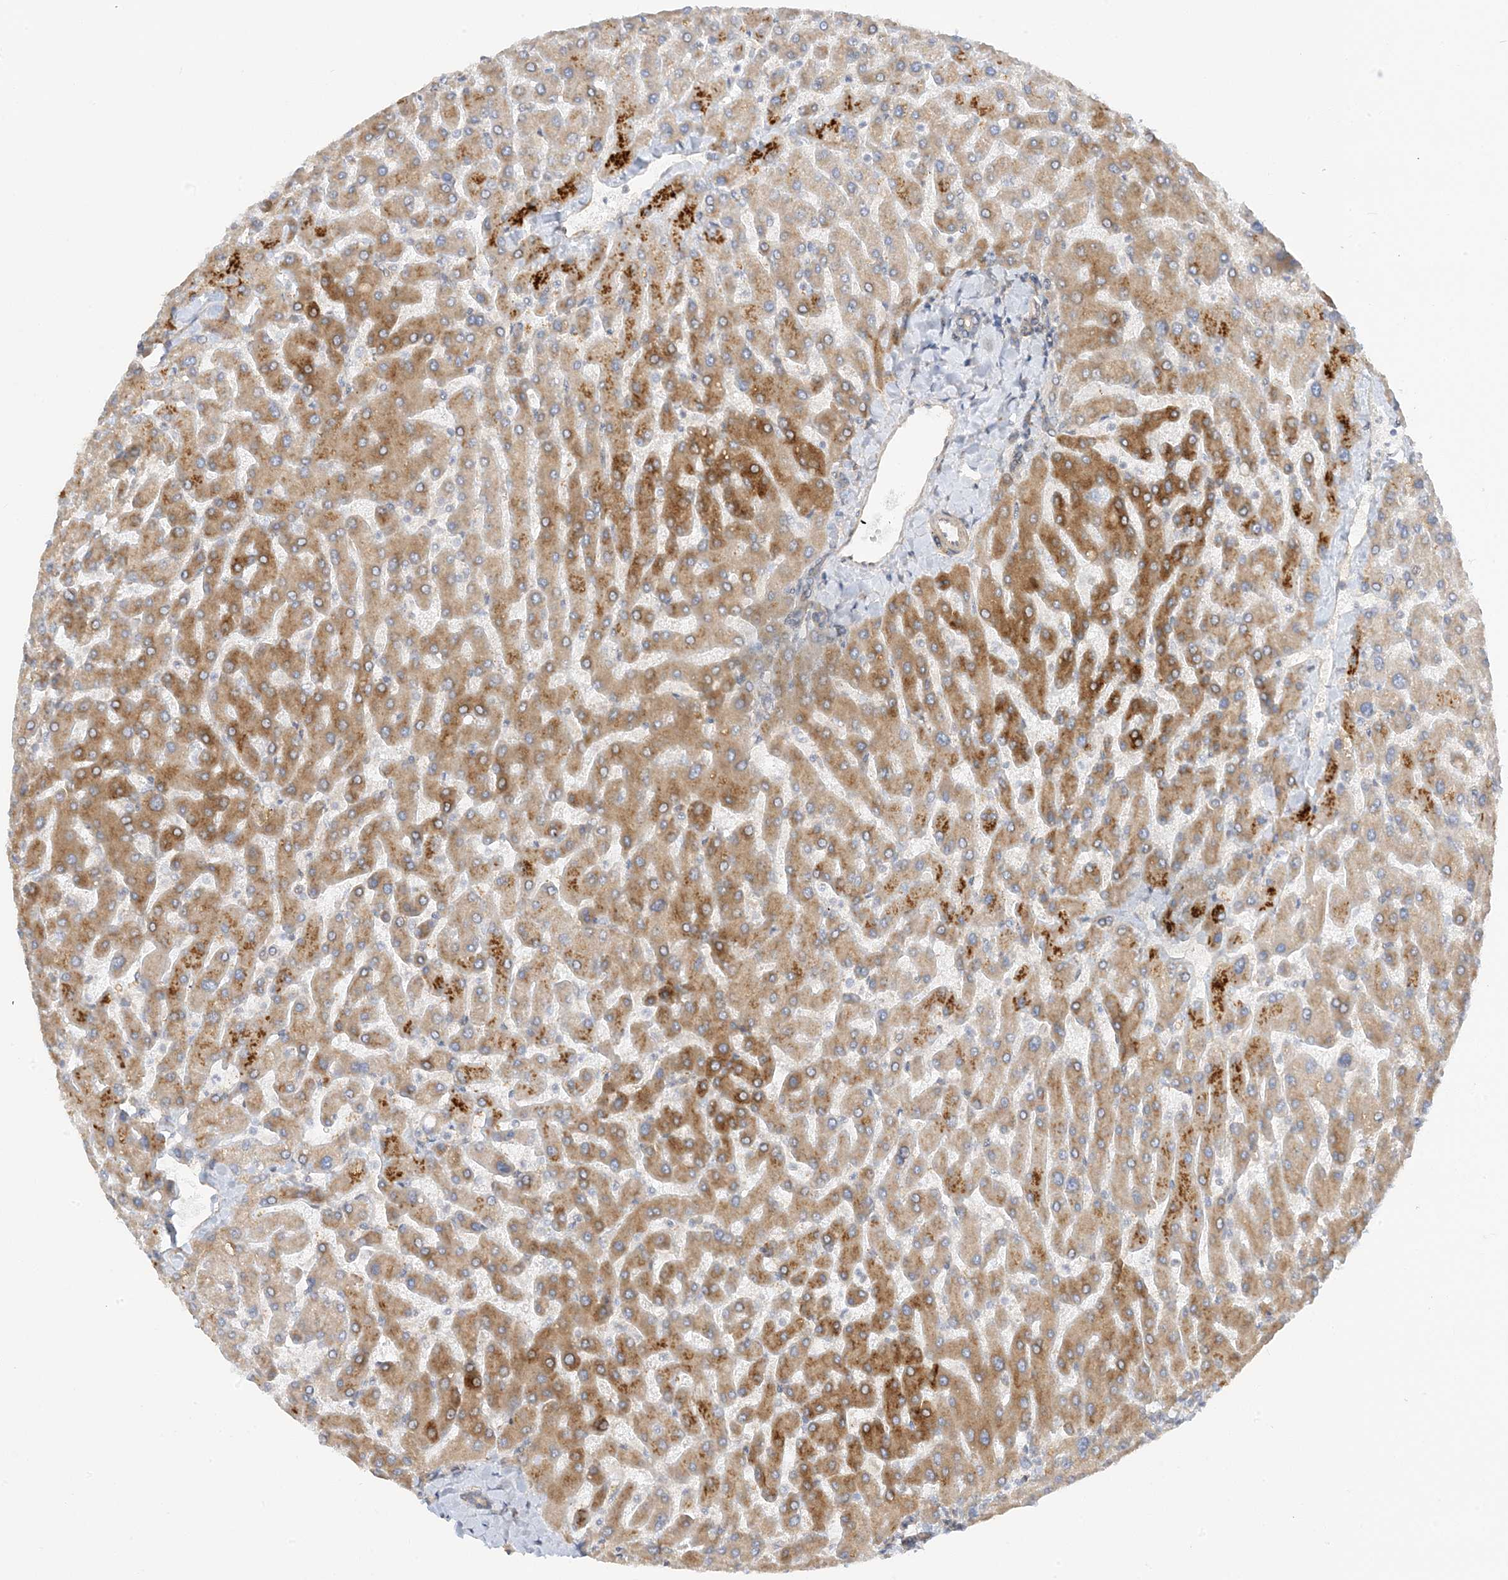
{"staining": {"intensity": "moderate", "quantity": "25%-75%", "location": "cytoplasmic/membranous"}, "tissue": "liver", "cell_type": "Cholangiocytes", "image_type": "normal", "snomed": [{"axis": "morphology", "description": "Normal tissue, NOS"}, {"axis": "topography", "description": "Liver"}], "caption": "Immunohistochemistry staining of unremarkable liver, which shows medium levels of moderate cytoplasmic/membranous staining in approximately 25%-75% of cholangiocytes indicating moderate cytoplasmic/membranous protein staining. The staining was performed using DAB (3,3'-diaminobenzidine) (brown) for protein detection and nuclei were counterstained in hematoxylin (blue).", "gene": "SCARF2", "patient": {"sex": "male", "age": 55}}